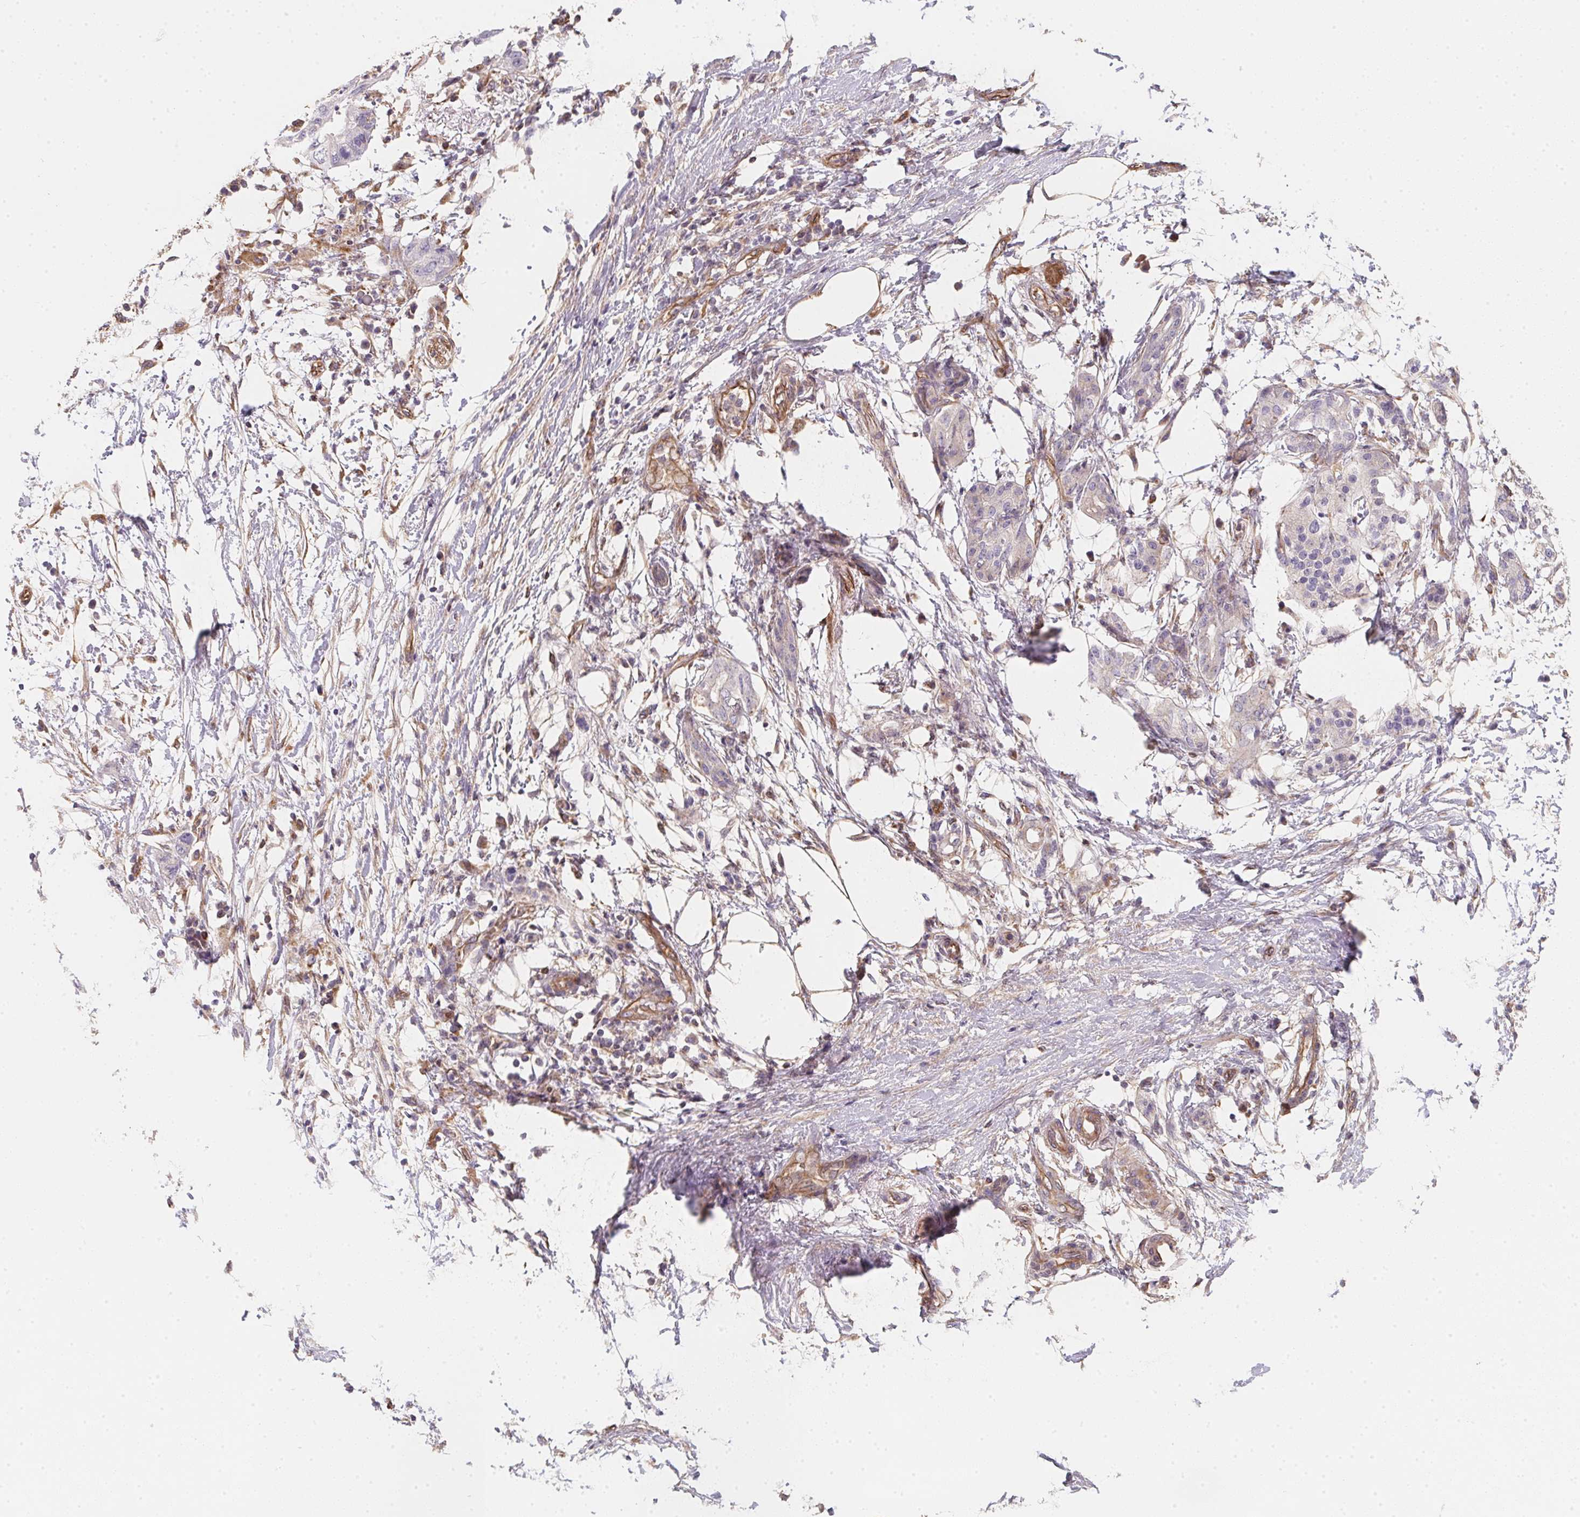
{"staining": {"intensity": "negative", "quantity": "none", "location": "none"}, "tissue": "pancreatic cancer", "cell_type": "Tumor cells", "image_type": "cancer", "snomed": [{"axis": "morphology", "description": "Adenocarcinoma, NOS"}, {"axis": "topography", "description": "Pancreas"}], "caption": "Immunohistochemistry histopathology image of human pancreatic adenocarcinoma stained for a protein (brown), which reveals no positivity in tumor cells.", "gene": "TBKBP1", "patient": {"sex": "female", "age": 72}}